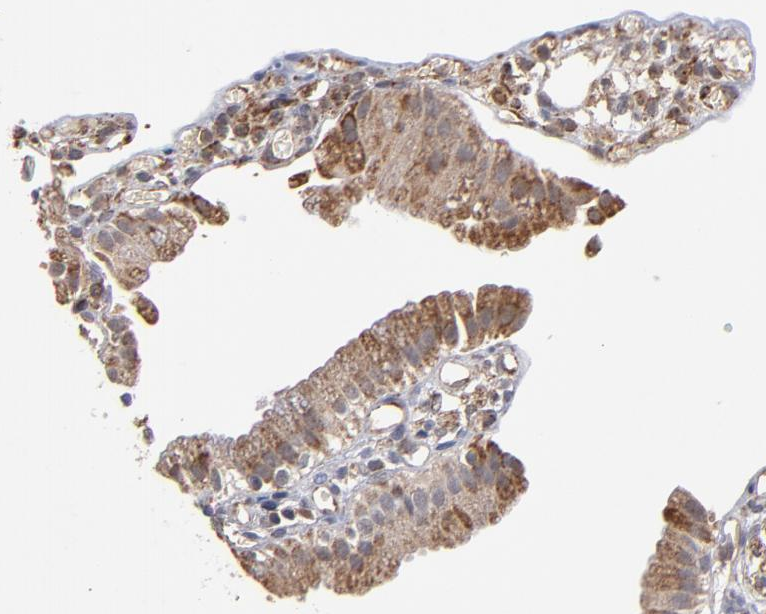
{"staining": {"intensity": "moderate", "quantity": ">75%", "location": "cytoplasmic/membranous"}, "tissue": "gallbladder", "cell_type": "Glandular cells", "image_type": "normal", "snomed": [{"axis": "morphology", "description": "Normal tissue, NOS"}, {"axis": "topography", "description": "Gallbladder"}], "caption": "A high-resolution photomicrograph shows immunohistochemistry (IHC) staining of normal gallbladder, which displays moderate cytoplasmic/membranous expression in approximately >75% of glandular cells.", "gene": "MIPOL1", "patient": {"sex": "male", "age": 65}}